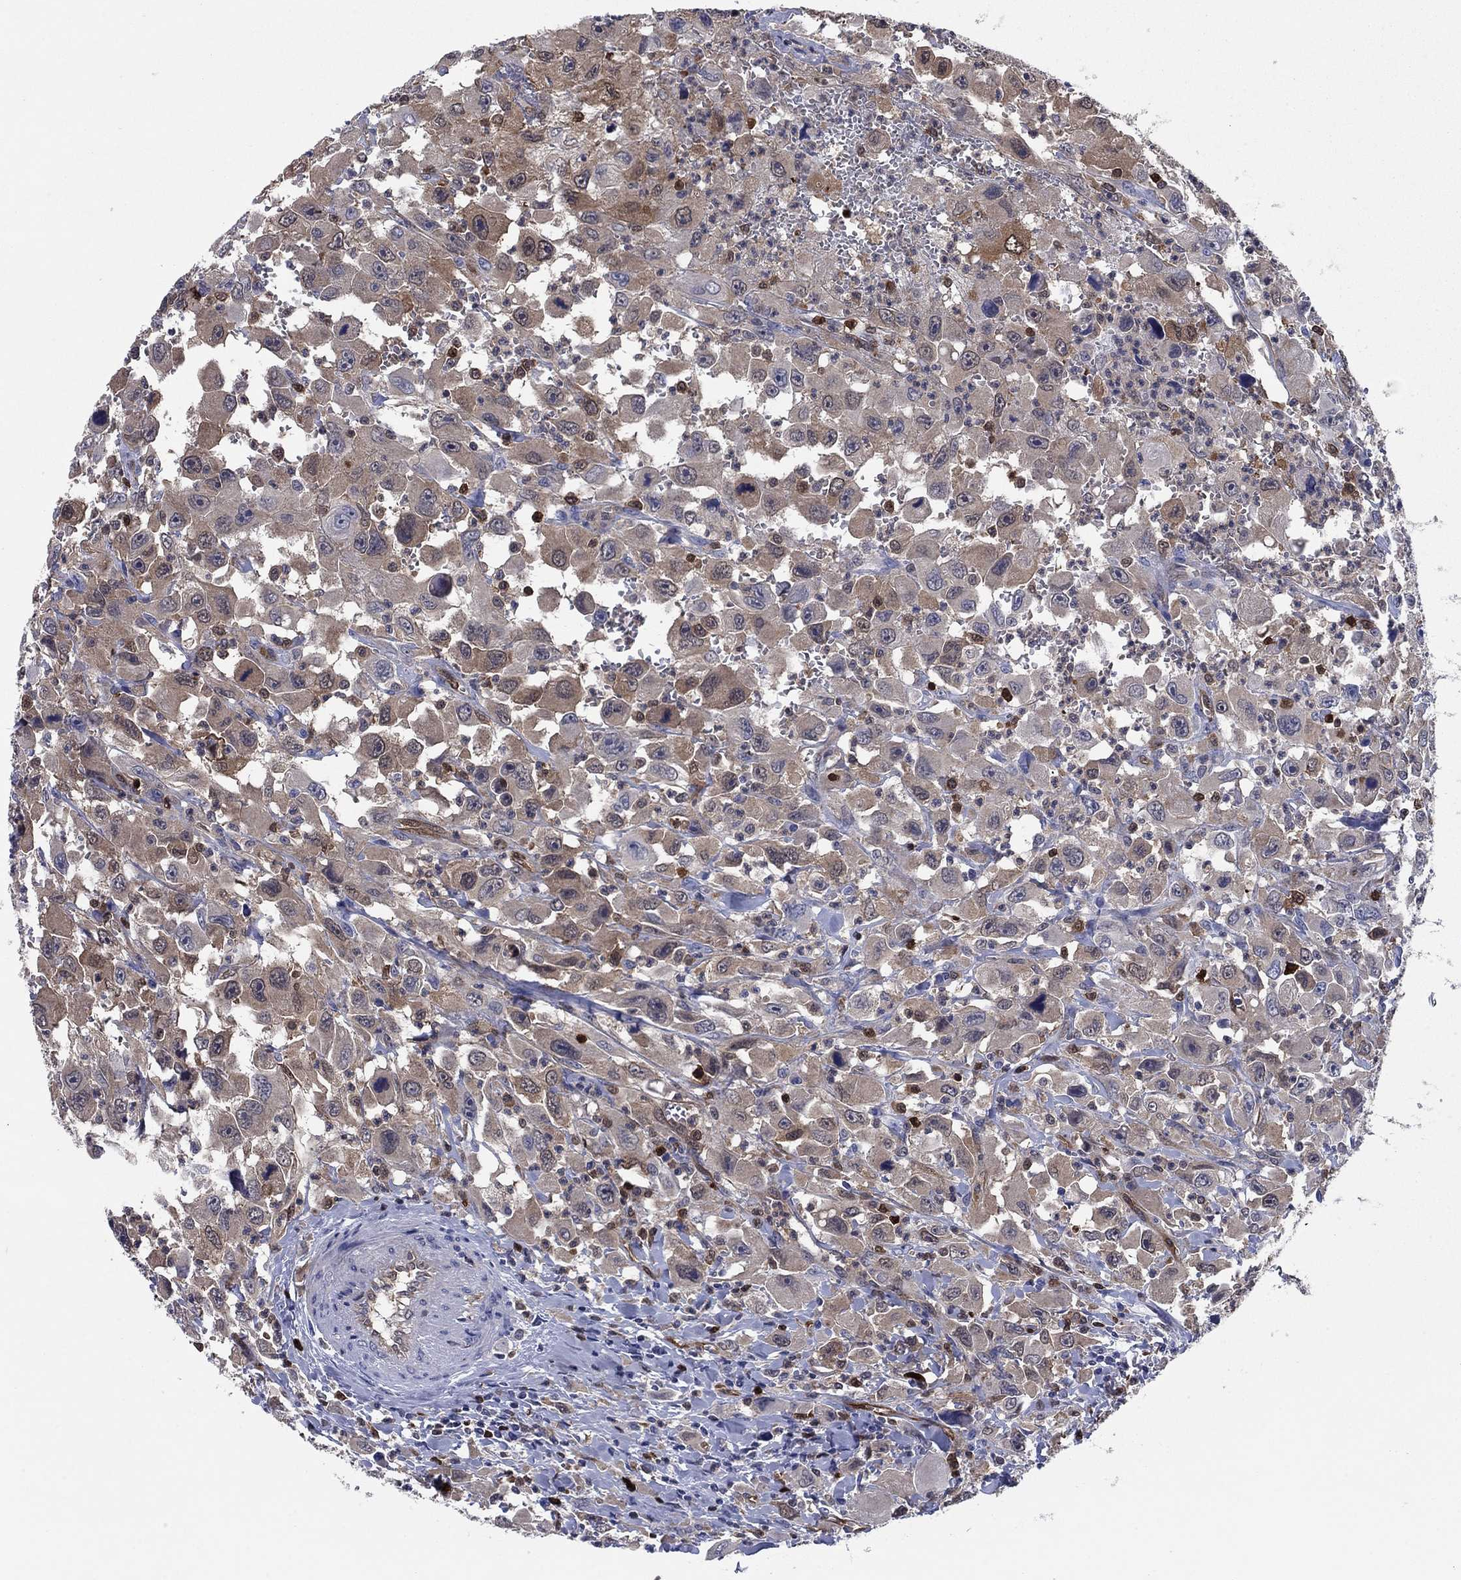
{"staining": {"intensity": "moderate", "quantity": "25%-75%", "location": "cytoplasmic/membranous"}, "tissue": "head and neck cancer", "cell_type": "Tumor cells", "image_type": "cancer", "snomed": [{"axis": "morphology", "description": "Squamous cell carcinoma, NOS"}, {"axis": "morphology", "description": "Squamous cell carcinoma, metastatic, NOS"}, {"axis": "topography", "description": "Oral tissue"}, {"axis": "topography", "description": "Head-Neck"}], "caption": "Head and neck cancer (squamous cell carcinoma) tissue exhibits moderate cytoplasmic/membranous staining in about 25%-75% of tumor cells, visualized by immunohistochemistry. (brown staining indicates protein expression, while blue staining denotes nuclei).", "gene": "STMN1", "patient": {"sex": "female", "age": 85}}